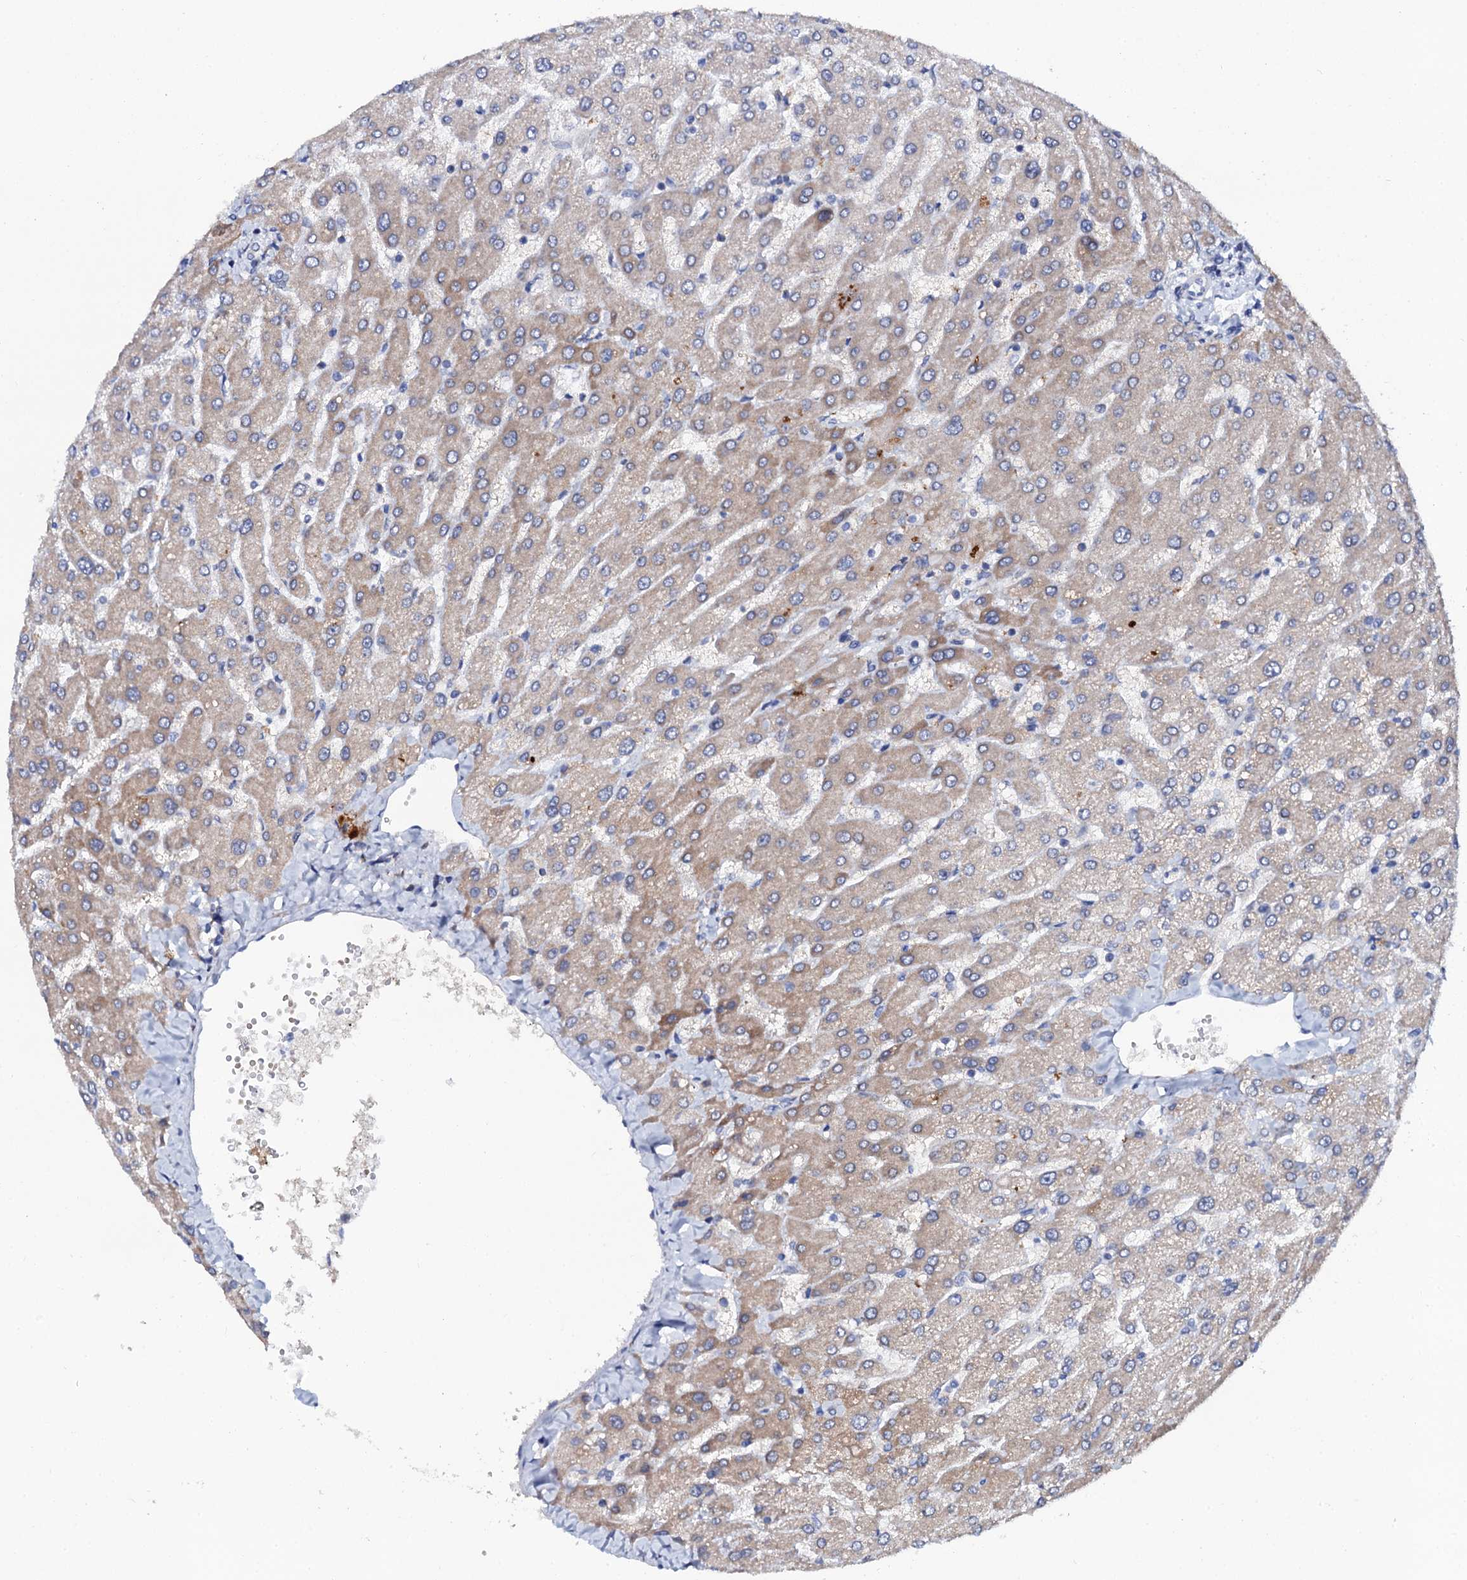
{"staining": {"intensity": "negative", "quantity": "none", "location": "none"}, "tissue": "liver", "cell_type": "Cholangiocytes", "image_type": "normal", "snomed": [{"axis": "morphology", "description": "Normal tissue, NOS"}, {"axis": "topography", "description": "Liver"}], "caption": "Immunohistochemical staining of normal liver reveals no significant positivity in cholangiocytes. The staining was performed using DAB (3,3'-diaminobenzidine) to visualize the protein expression in brown, while the nuclei were stained in blue with hematoxylin (Magnification: 20x).", "gene": "SLC37A4", "patient": {"sex": "male", "age": 55}}